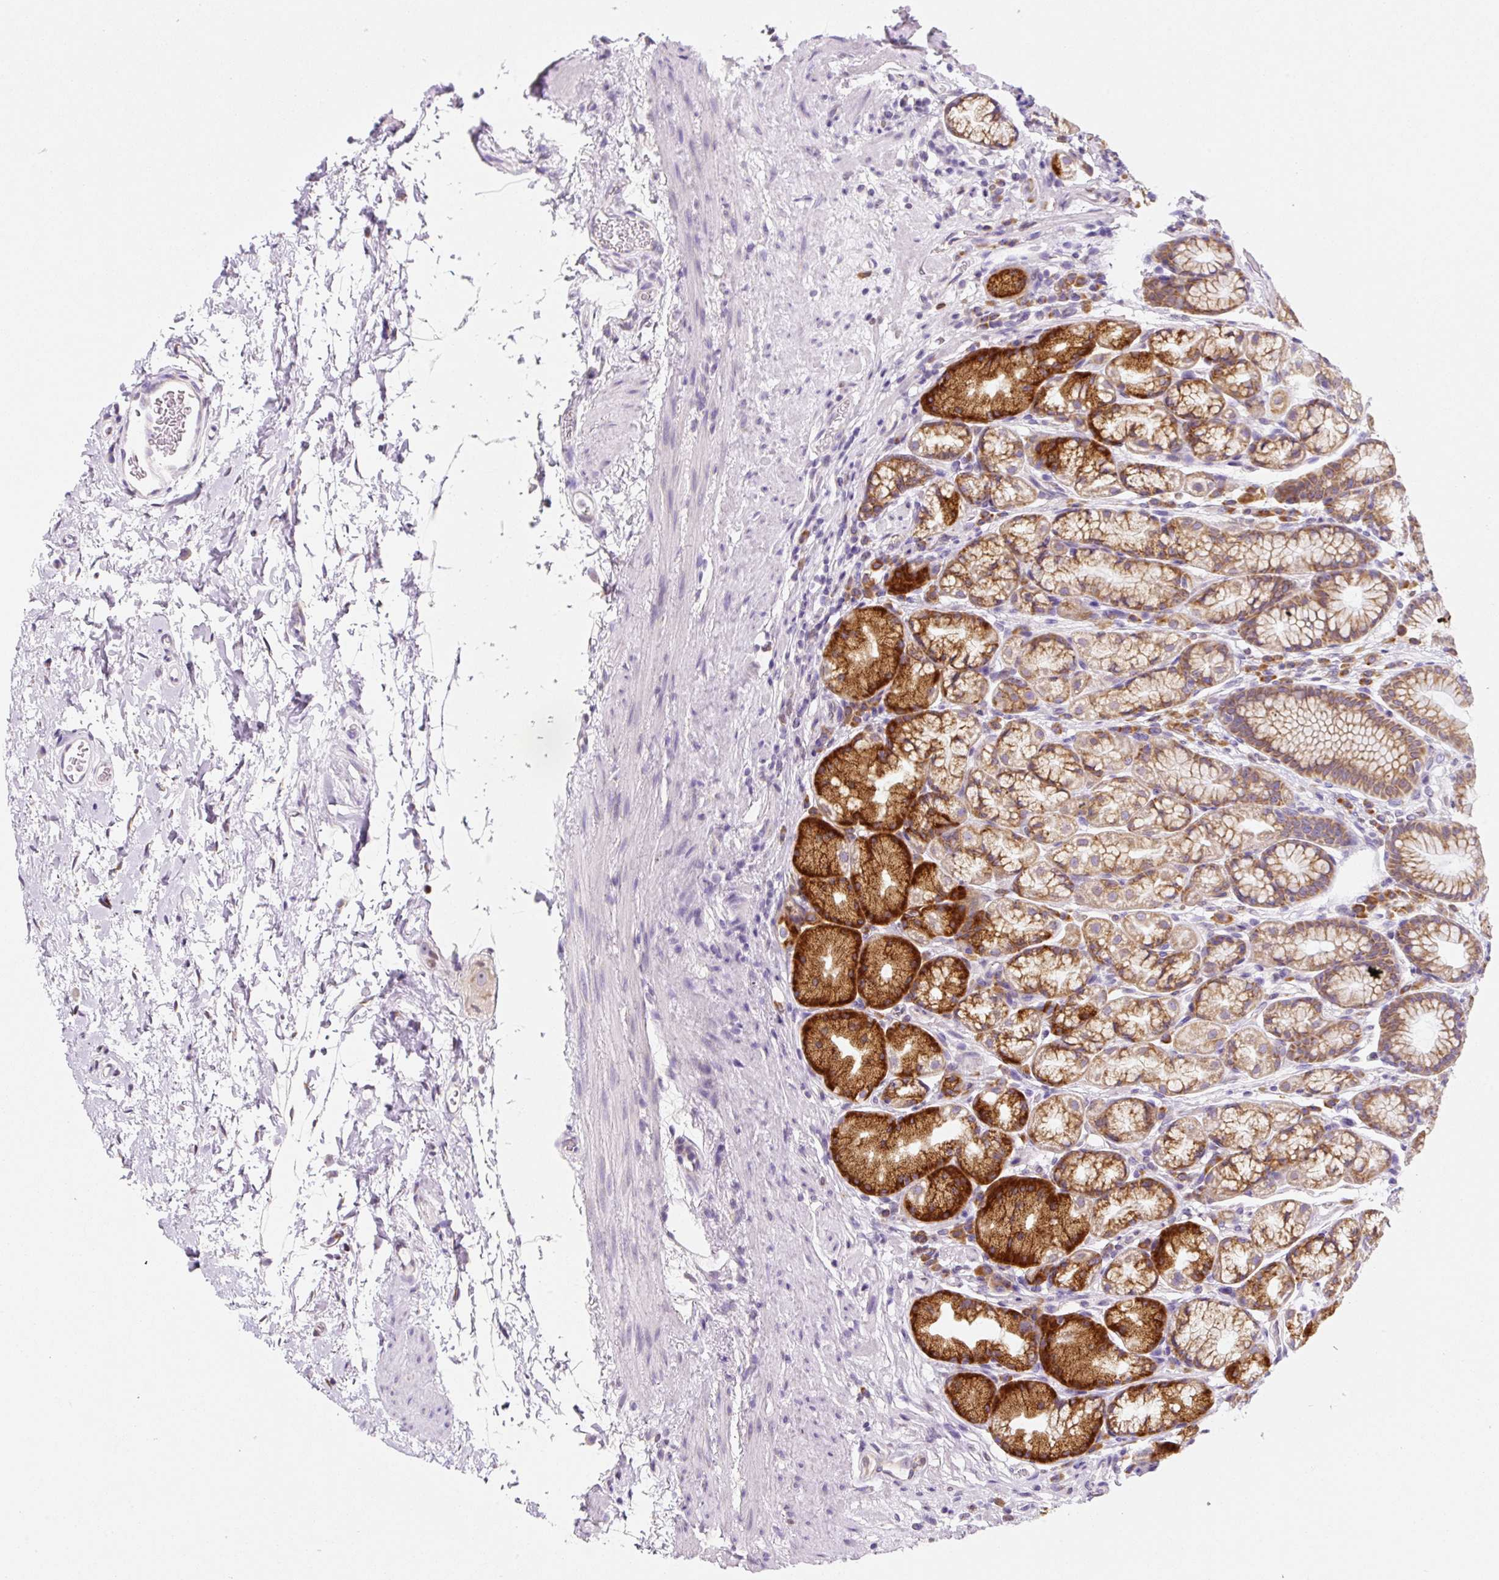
{"staining": {"intensity": "strong", "quantity": ">75%", "location": "cytoplasmic/membranous"}, "tissue": "stomach", "cell_type": "Glandular cells", "image_type": "normal", "snomed": [{"axis": "morphology", "description": "Normal tissue, NOS"}, {"axis": "topography", "description": "Stomach, lower"}], "caption": "An image showing strong cytoplasmic/membranous positivity in approximately >75% of glandular cells in benign stomach, as visualized by brown immunohistochemical staining.", "gene": "DDOST", "patient": {"sex": "male", "age": 67}}